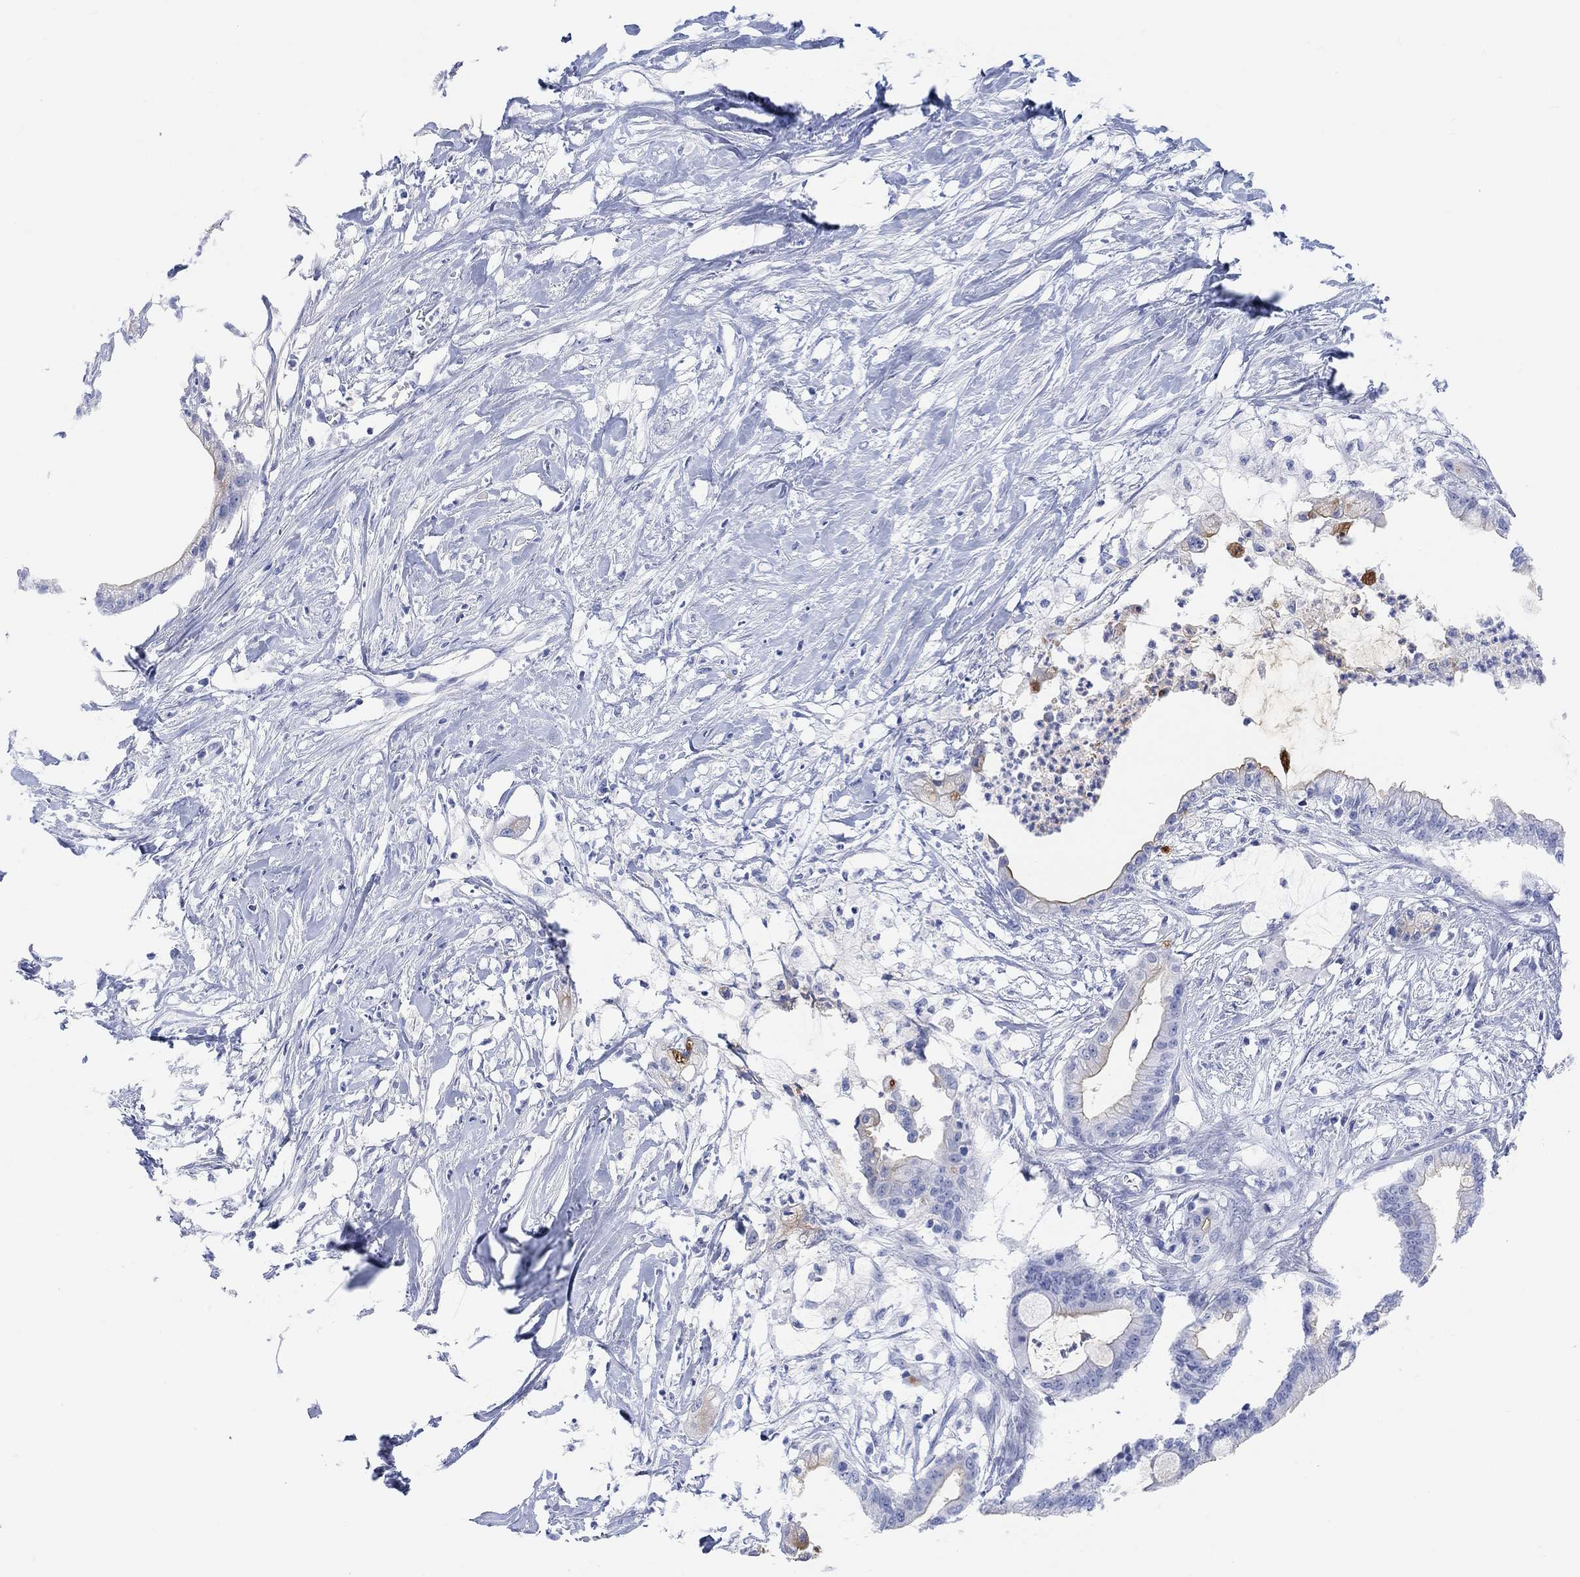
{"staining": {"intensity": "weak", "quantity": "<25%", "location": "cytoplasmic/membranous"}, "tissue": "pancreatic cancer", "cell_type": "Tumor cells", "image_type": "cancer", "snomed": [{"axis": "morphology", "description": "Normal tissue, NOS"}, {"axis": "morphology", "description": "Adenocarcinoma, NOS"}, {"axis": "topography", "description": "Pancreas"}], "caption": "The photomicrograph shows no significant staining in tumor cells of pancreatic cancer. (DAB immunohistochemistry (IHC), high magnification).", "gene": "XIRP2", "patient": {"sex": "female", "age": 58}}